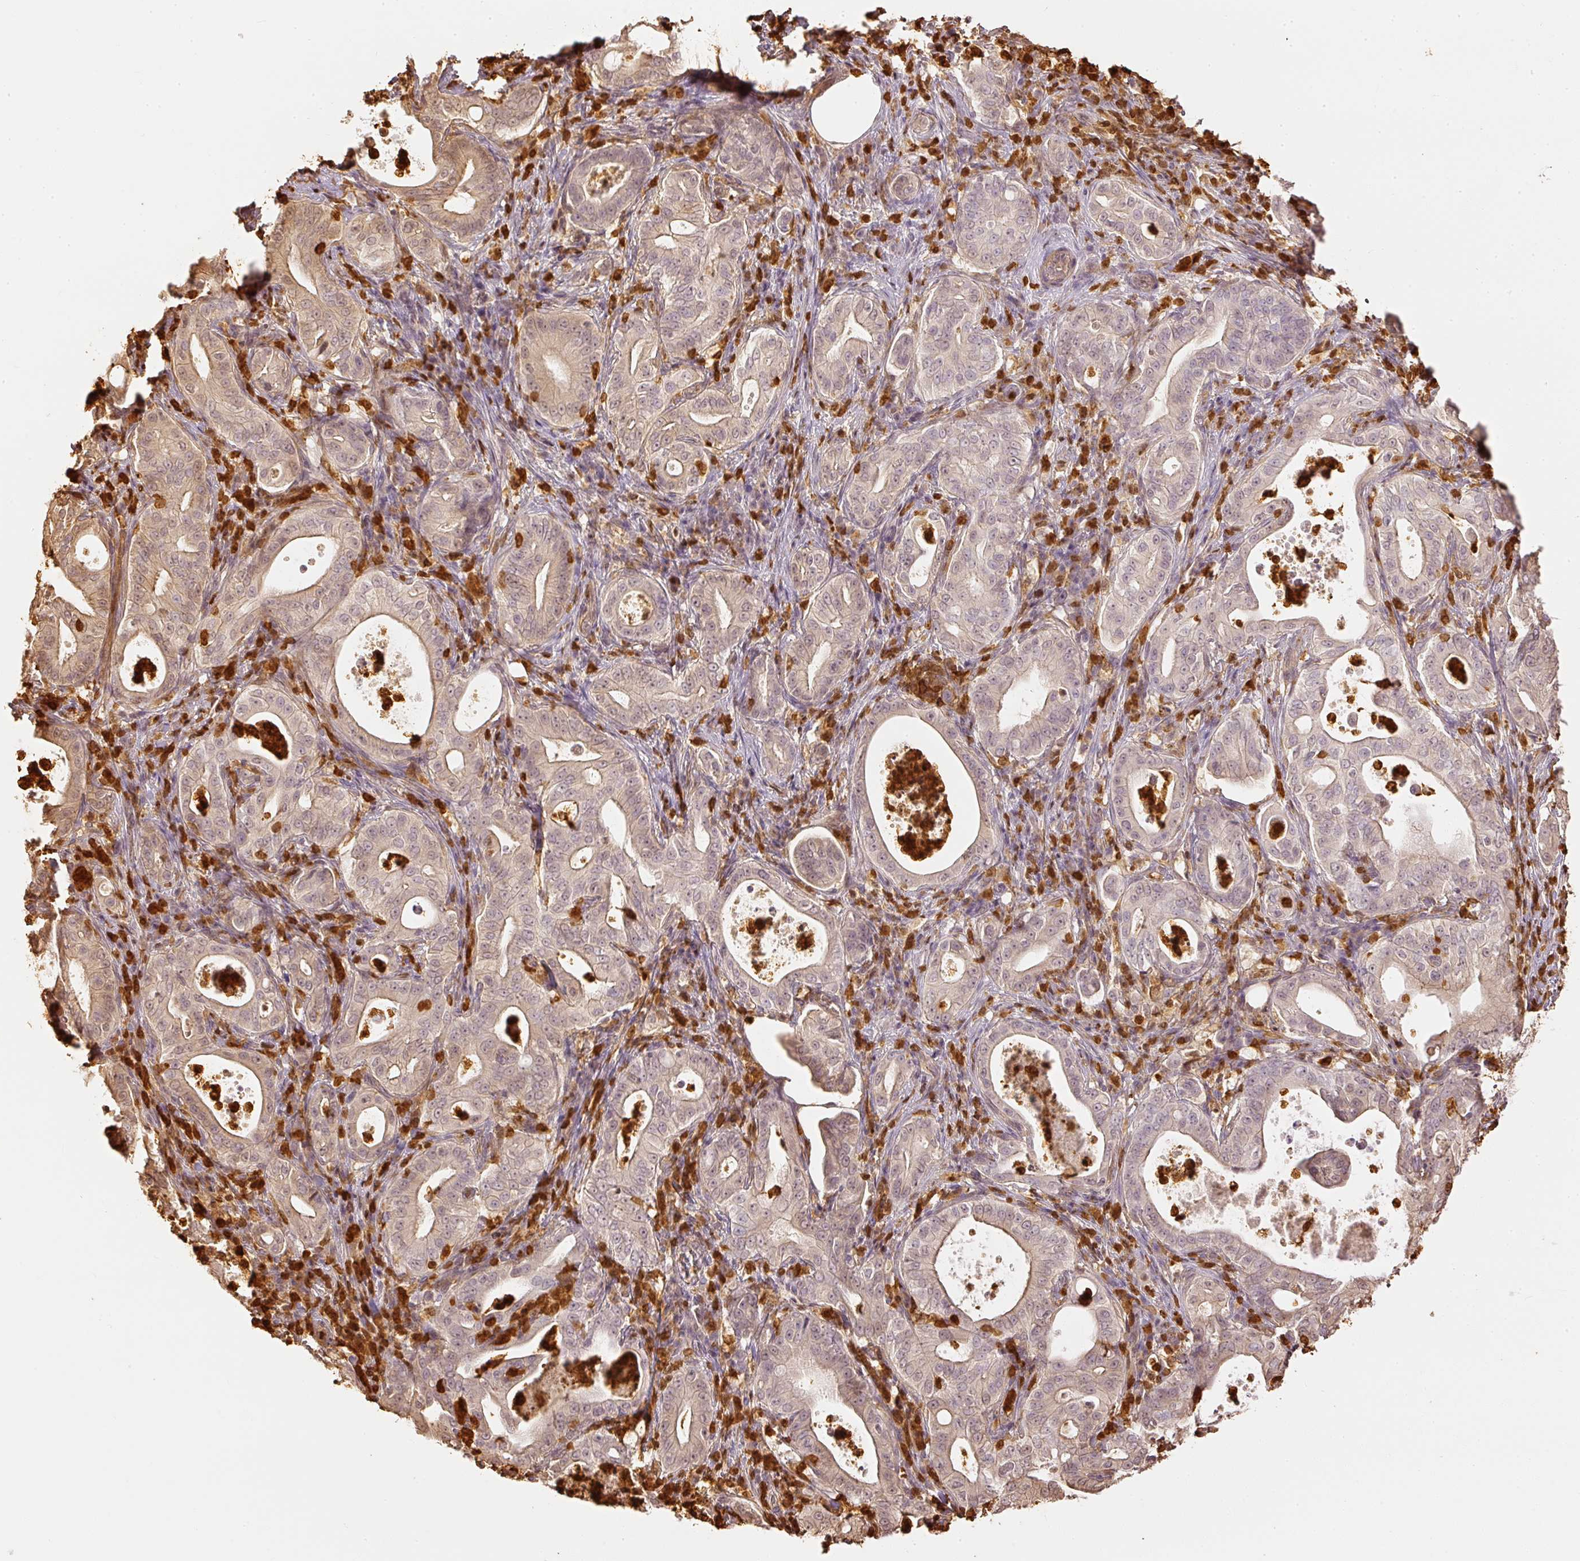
{"staining": {"intensity": "weak", "quantity": "<25%", "location": "cytoplasmic/membranous"}, "tissue": "pancreatic cancer", "cell_type": "Tumor cells", "image_type": "cancer", "snomed": [{"axis": "morphology", "description": "Adenocarcinoma, NOS"}, {"axis": "topography", "description": "Pancreas"}], "caption": "Immunohistochemical staining of human pancreatic cancer shows no significant positivity in tumor cells.", "gene": "PFN1", "patient": {"sex": "male", "age": 71}}